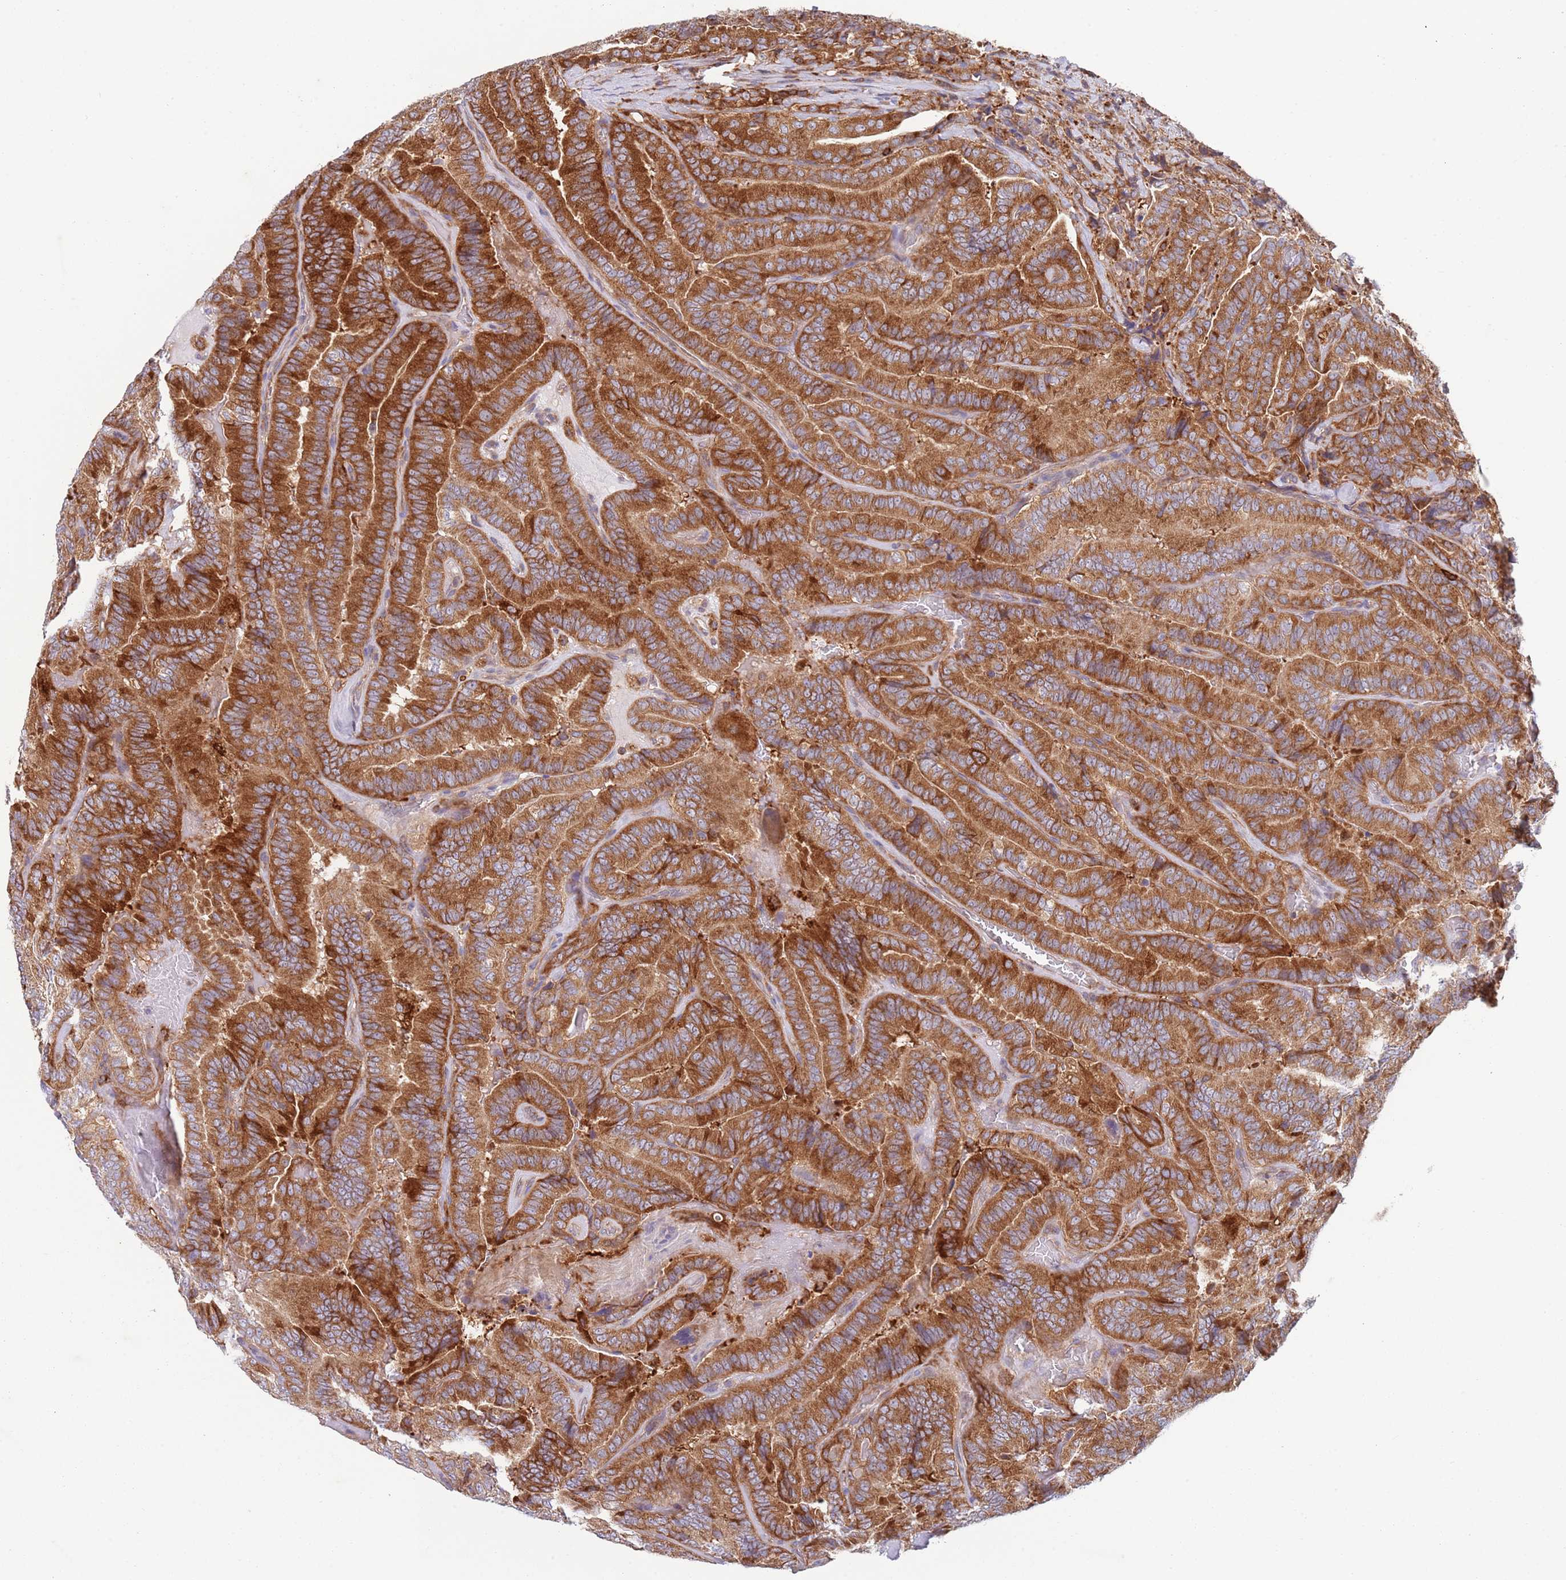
{"staining": {"intensity": "strong", "quantity": ">75%", "location": "cytoplasmic/membranous"}, "tissue": "thyroid cancer", "cell_type": "Tumor cells", "image_type": "cancer", "snomed": [{"axis": "morphology", "description": "Papillary adenocarcinoma, NOS"}, {"axis": "topography", "description": "Thyroid gland"}], "caption": "Immunohistochemical staining of human papillary adenocarcinoma (thyroid) demonstrates high levels of strong cytoplasmic/membranous expression in approximately >75% of tumor cells. Ihc stains the protein of interest in brown and the nuclei are stained blue.", "gene": "ZMYM5", "patient": {"sex": "male", "age": 61}}